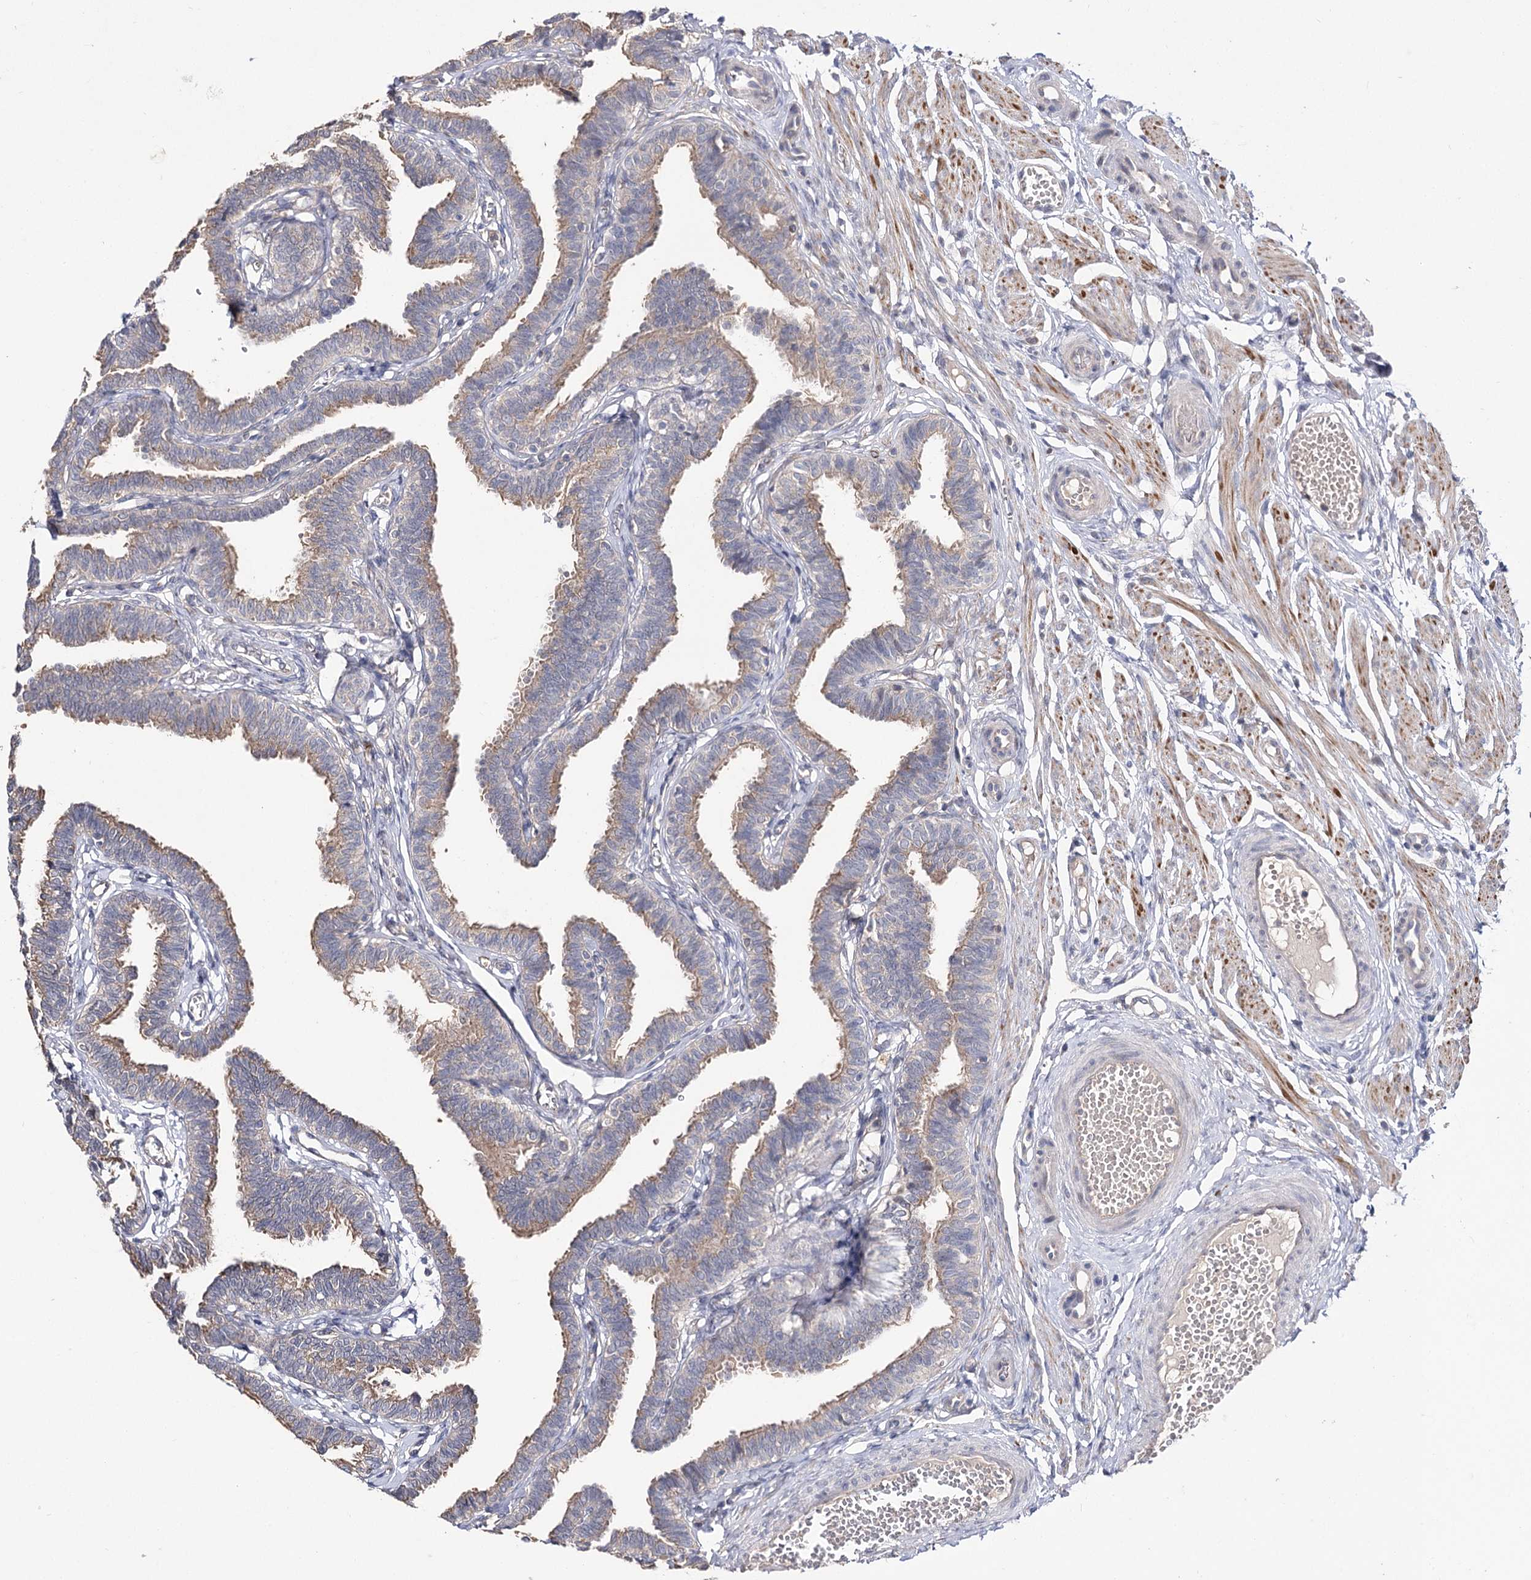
{"staining": {"intensity": "moderate", "quantity": "25%-75%", "location": "cytoplasmic/membranous"}, "tissue": "fallopian tube", "cell_type": "Glandular cells", "image_type": "normal", "snomed": [{"axis": "morphology", "description": "Normal tissue, NOS"}, {"axis": "topography", "description": "Fallopian tube"}, {"axis": "topography", "description": "Ovary"}], "caption": "Immunohistochemistry (IHC) micrograph of benign fallopian tube: human fallopian tube stained using immunohistochemistry (IHC) shows medium levels of moderate protein expression localized specifically in the cytoplasmic/membranous of glandular cells, appearing as a cytoplasmic/membranous brown color.", "gene": "AURKC", "patient": {"sex": "female", "age": 23}}